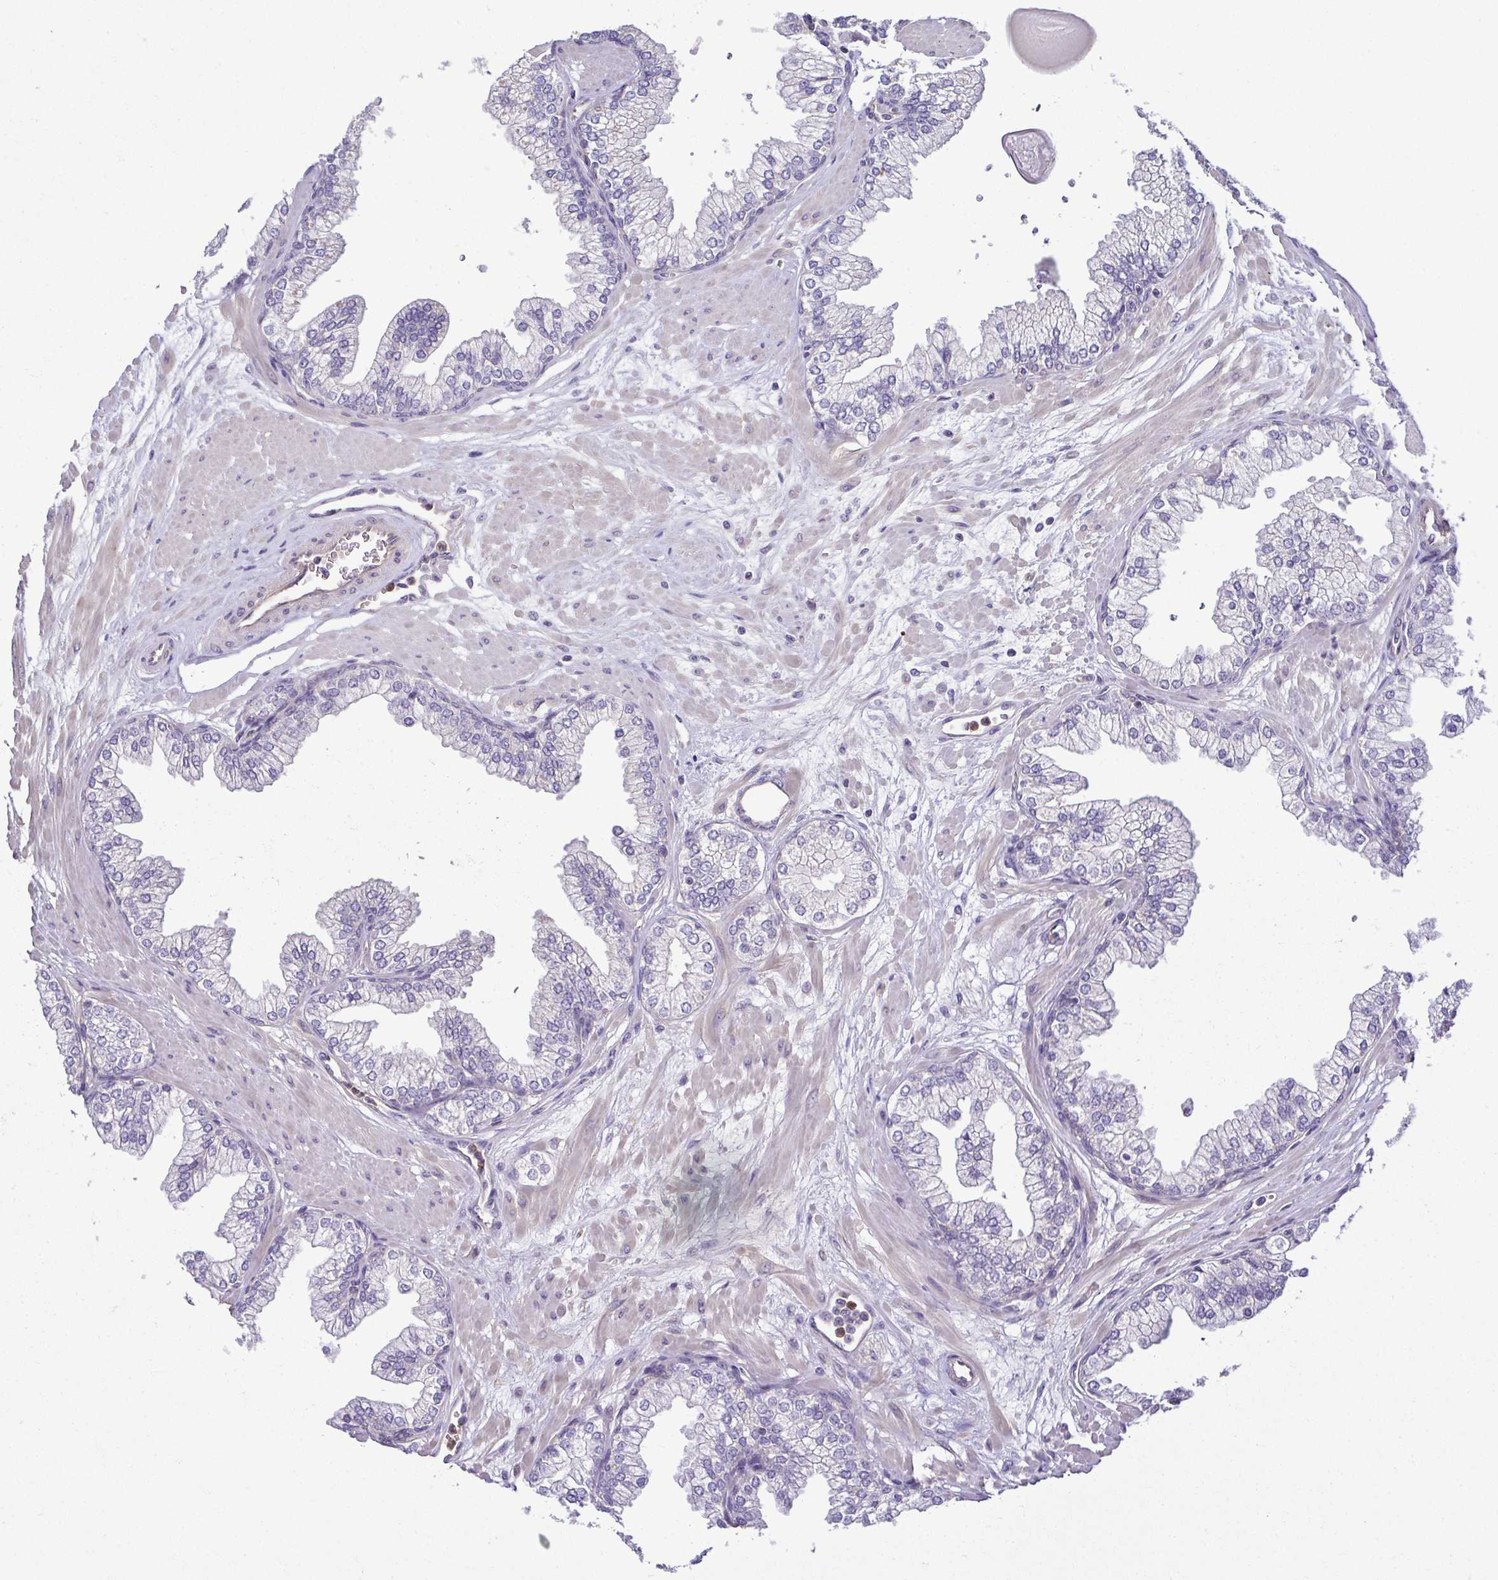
{"staining": {"intensity": "negative", "quantity": "none", "location": "none"}, "tissue": "prostate", "cell_type": "Glandular cells", "image_type": "normal", "snomed": [{"axis": "morphology", "description": "Normal tissue, NOS"}, {"axis": "topography", "description": "Prostate"}, {"axis": "topography", "description": "Peripheral nerve tissue"}], "caption": "Photomicrograph shows no significant protein staining in glandular cells of unremarkable prostate.", "gene": "MYL10", "patient": {"sex": "male", "age": 61}}